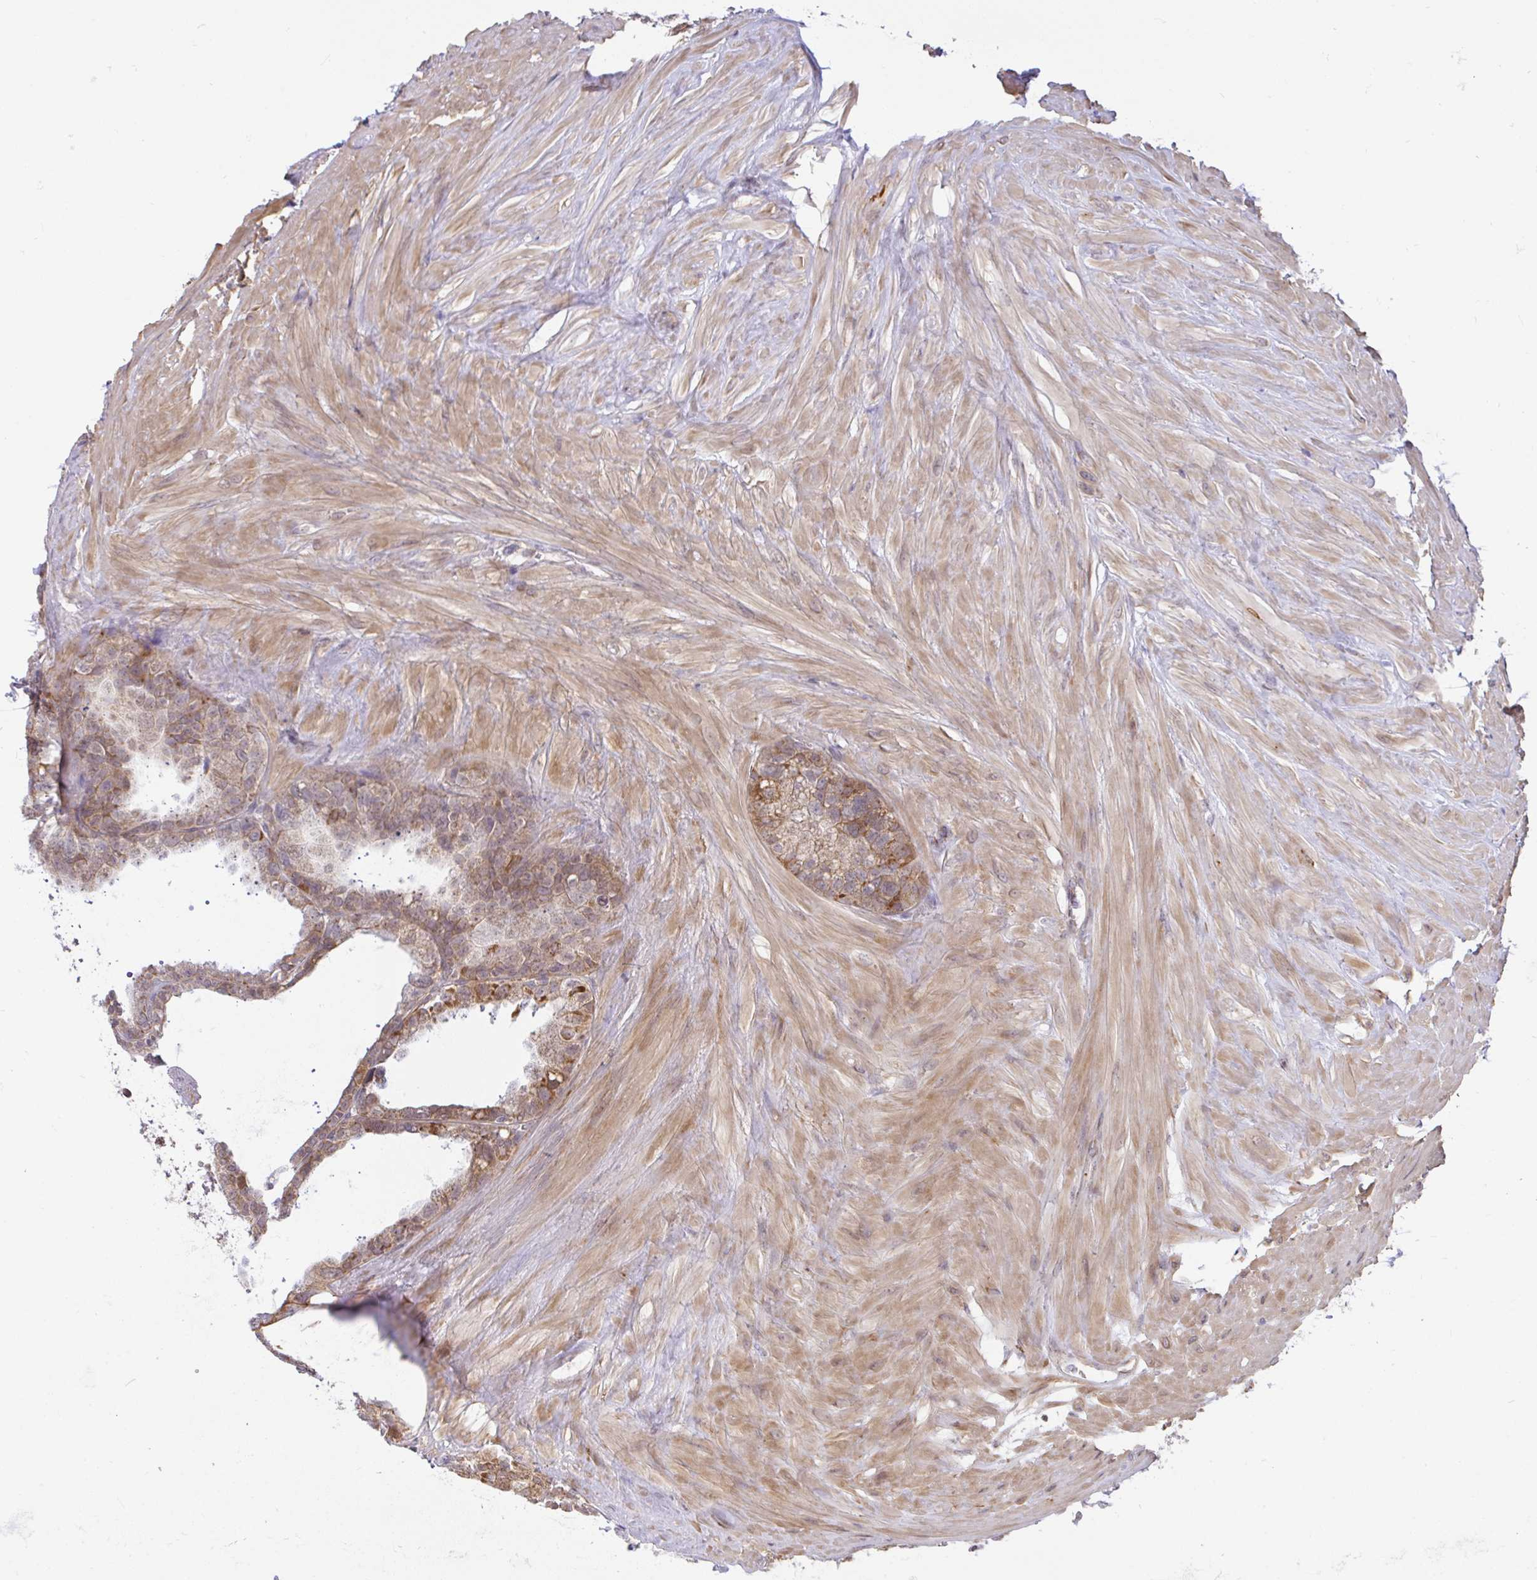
{"staining": {"intensity": "weak", "quantity": ">75%", "location": "cytoplasmic/membranous"}, "tissue": "seminal vesicle", "cell_type": "Glandular cells", "image_type": "normal", "snomed": [{"axis": "morphology", "description": "Normal tissue, NOS"}, {"axis": "topography", "description": "Seminal veicle"}, {"axis": "topography", "description": "Peripheral nerve tissue"}], "caption": "Weak cytoplasmic/membranous protein staining is identified in approximately >75% of glandular cells in seminal vesicle. (Brightfield microscopy of DAB IHC at high magnification).", "gene": "DLEU7", "patient": {"sex": "male", "age": 76}}